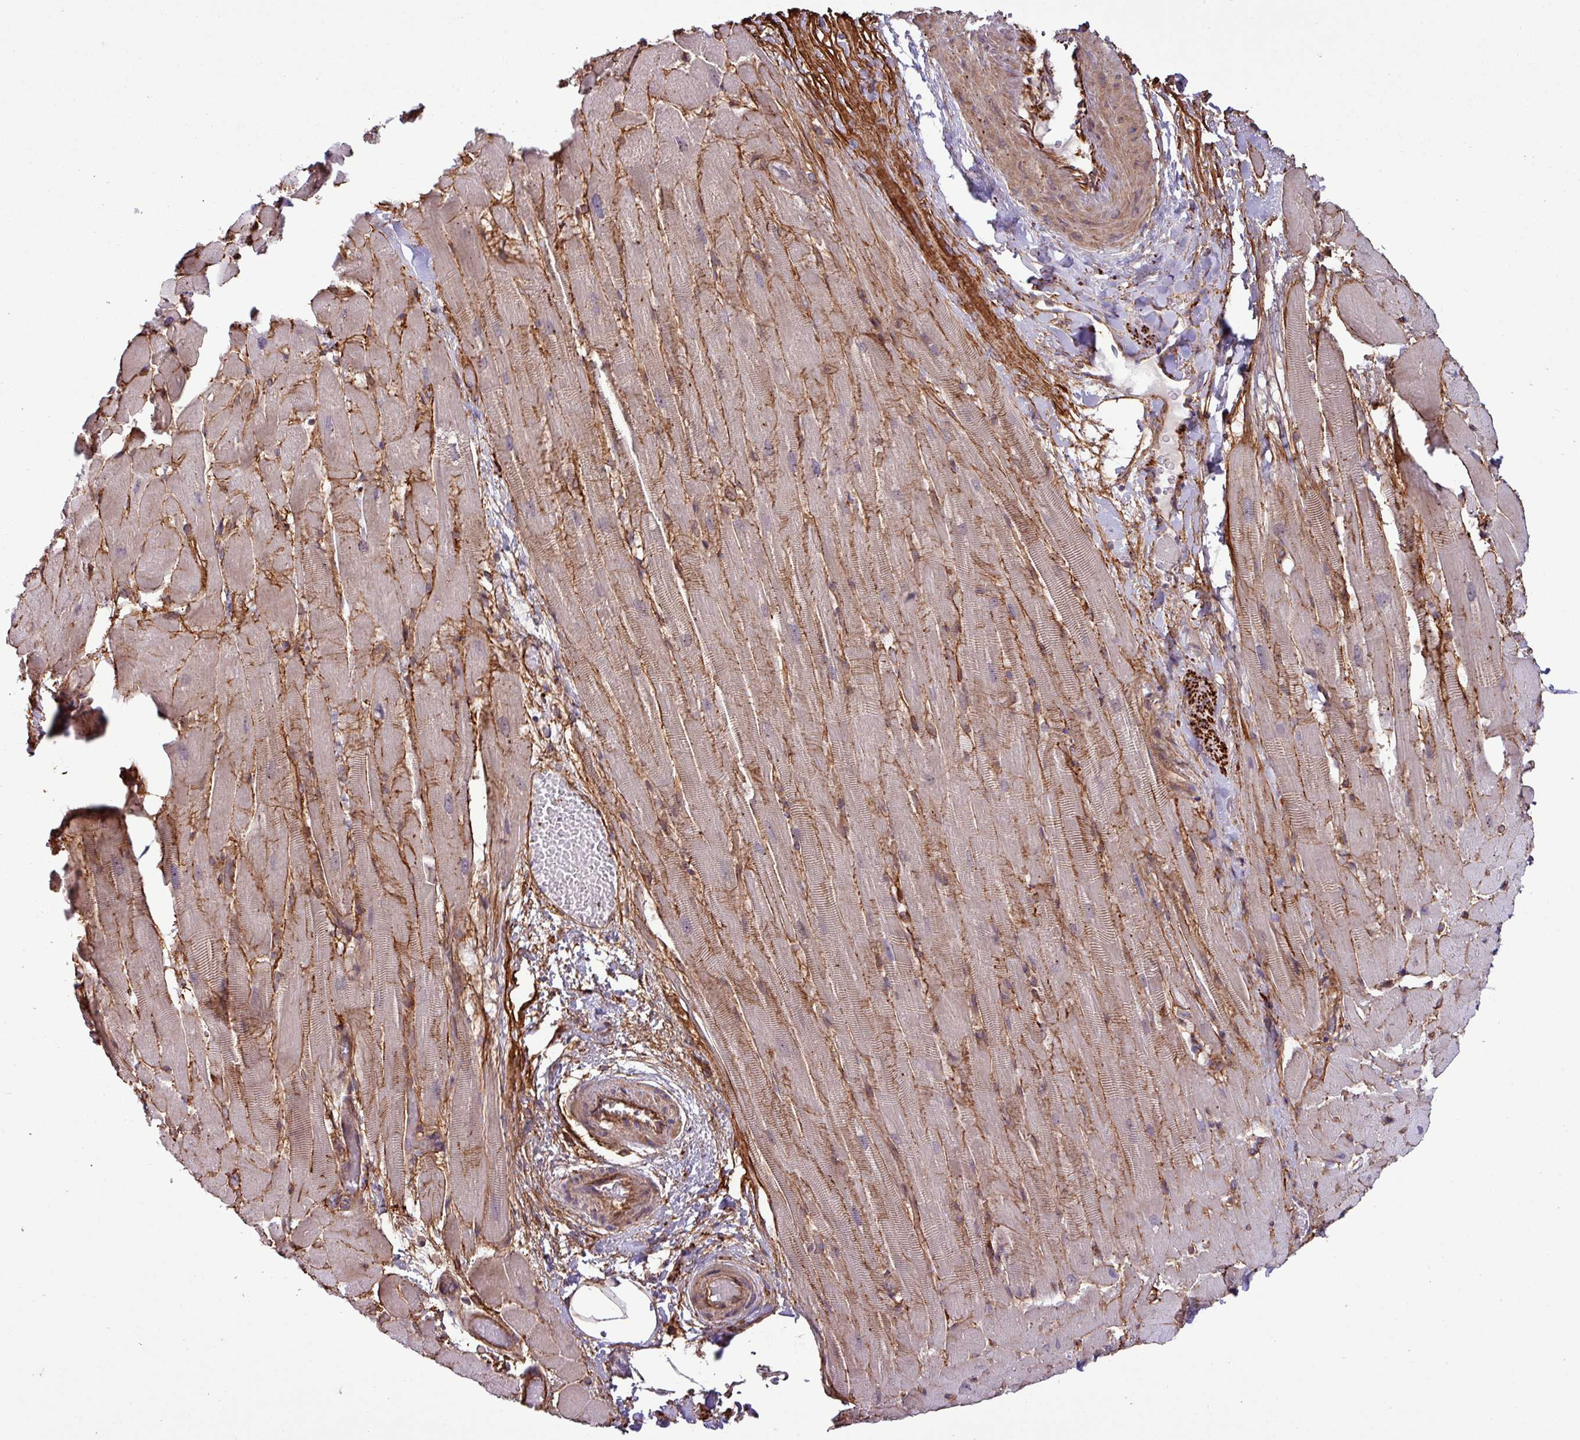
{"staining": {"intensity": "moderate", "quantity": "25%-75%", "location": "cytoplasmic/membranous"}, "tissue": "heart muscle", "cell_type": "Cardiomyocytes", "image_type": "normal", "snomed": [{"axis": "morphology", "description": "Normal tissue, NOS"}, {"axis": "topography", "description": "Heart"}], "caption": "The image reveals staining of benign heart muscle, revealing moderate cytoplasmic/membranous protein positivity (brown color) within cardiomyocytes.", "gene": "ZNF300", "patient": {"sex": "male", "age": 37}}